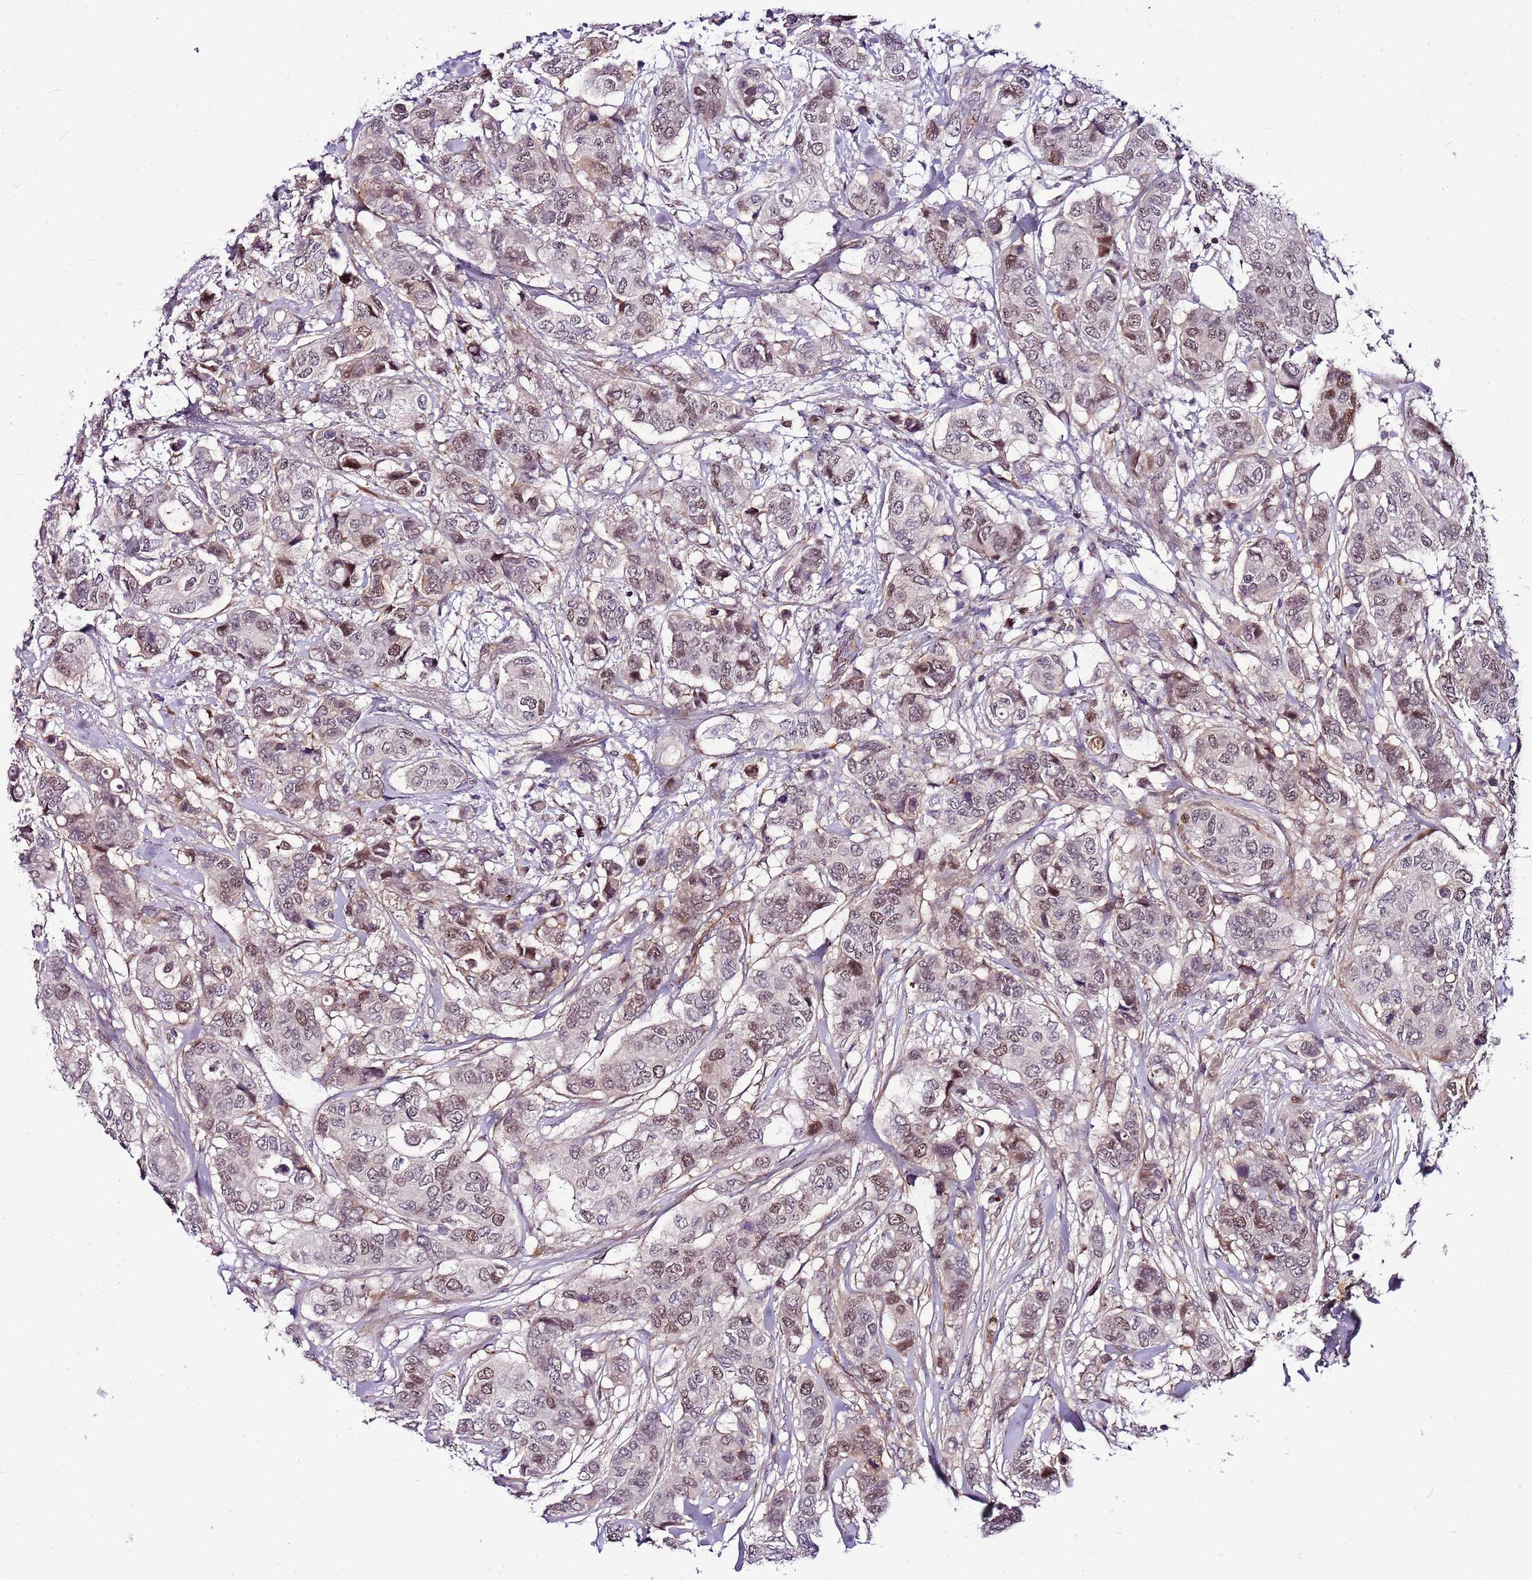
{"staining": {"intensity": "weak", "quantity": ">75%", "location": "nuclear"}, "tissue": "breast cancer", "cell_type": "Tumor cells", "image_type": "cancer", "snomed": [{"axis": "morphology", "description": "Lobular carcinoma"}, {"axis": "topography", "description": "Breast"}], "caption": "Breast cancer (lobular carcinoma) stained for a protein (brown) exhibits weak nuclear positive positivity in approximately >75% of tumor cells.", "gene": "POLE3", "patient": {"sex": "female", "age": 51}}